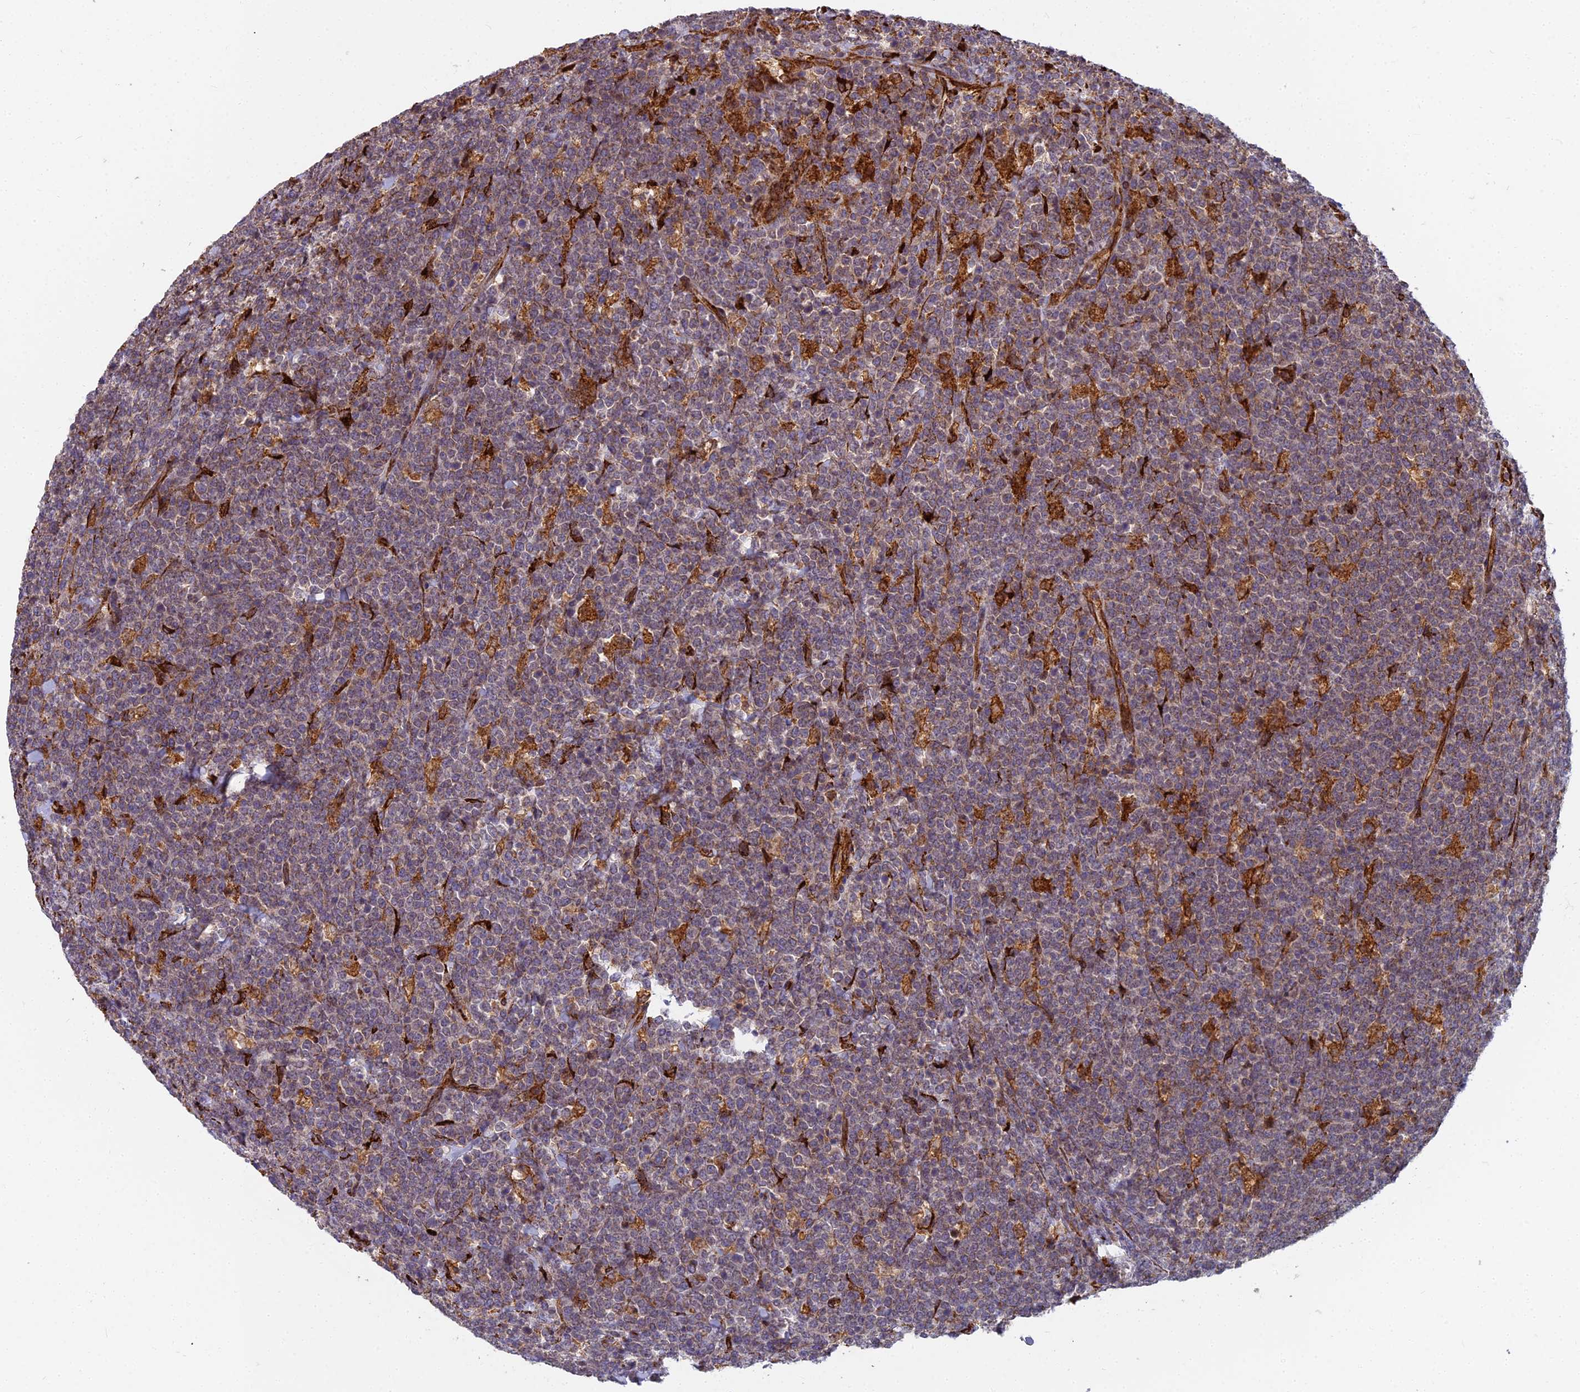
{"staining": {"intensity": "negative", "quantity": "none", "location": "none"}, "tissue": "lymphoma", "cell_type": "Tumor cells", "image_type": "cancer", "snomed": [{"axis": "morphology", "description": "Malignant lymphoma, non-Hodgkin's type, High grade"}, {"axis": "topography", "description": "Small intestine"}], "caption": "IHC micrograph of malignant lymphoma, non-Hodgkin's type (high-grade) stained for a protein (brown), which exhibits no positivity in tumor cells.", "gene": "NDUFAF7", "patient": {"sex": "male", "age": 8}}